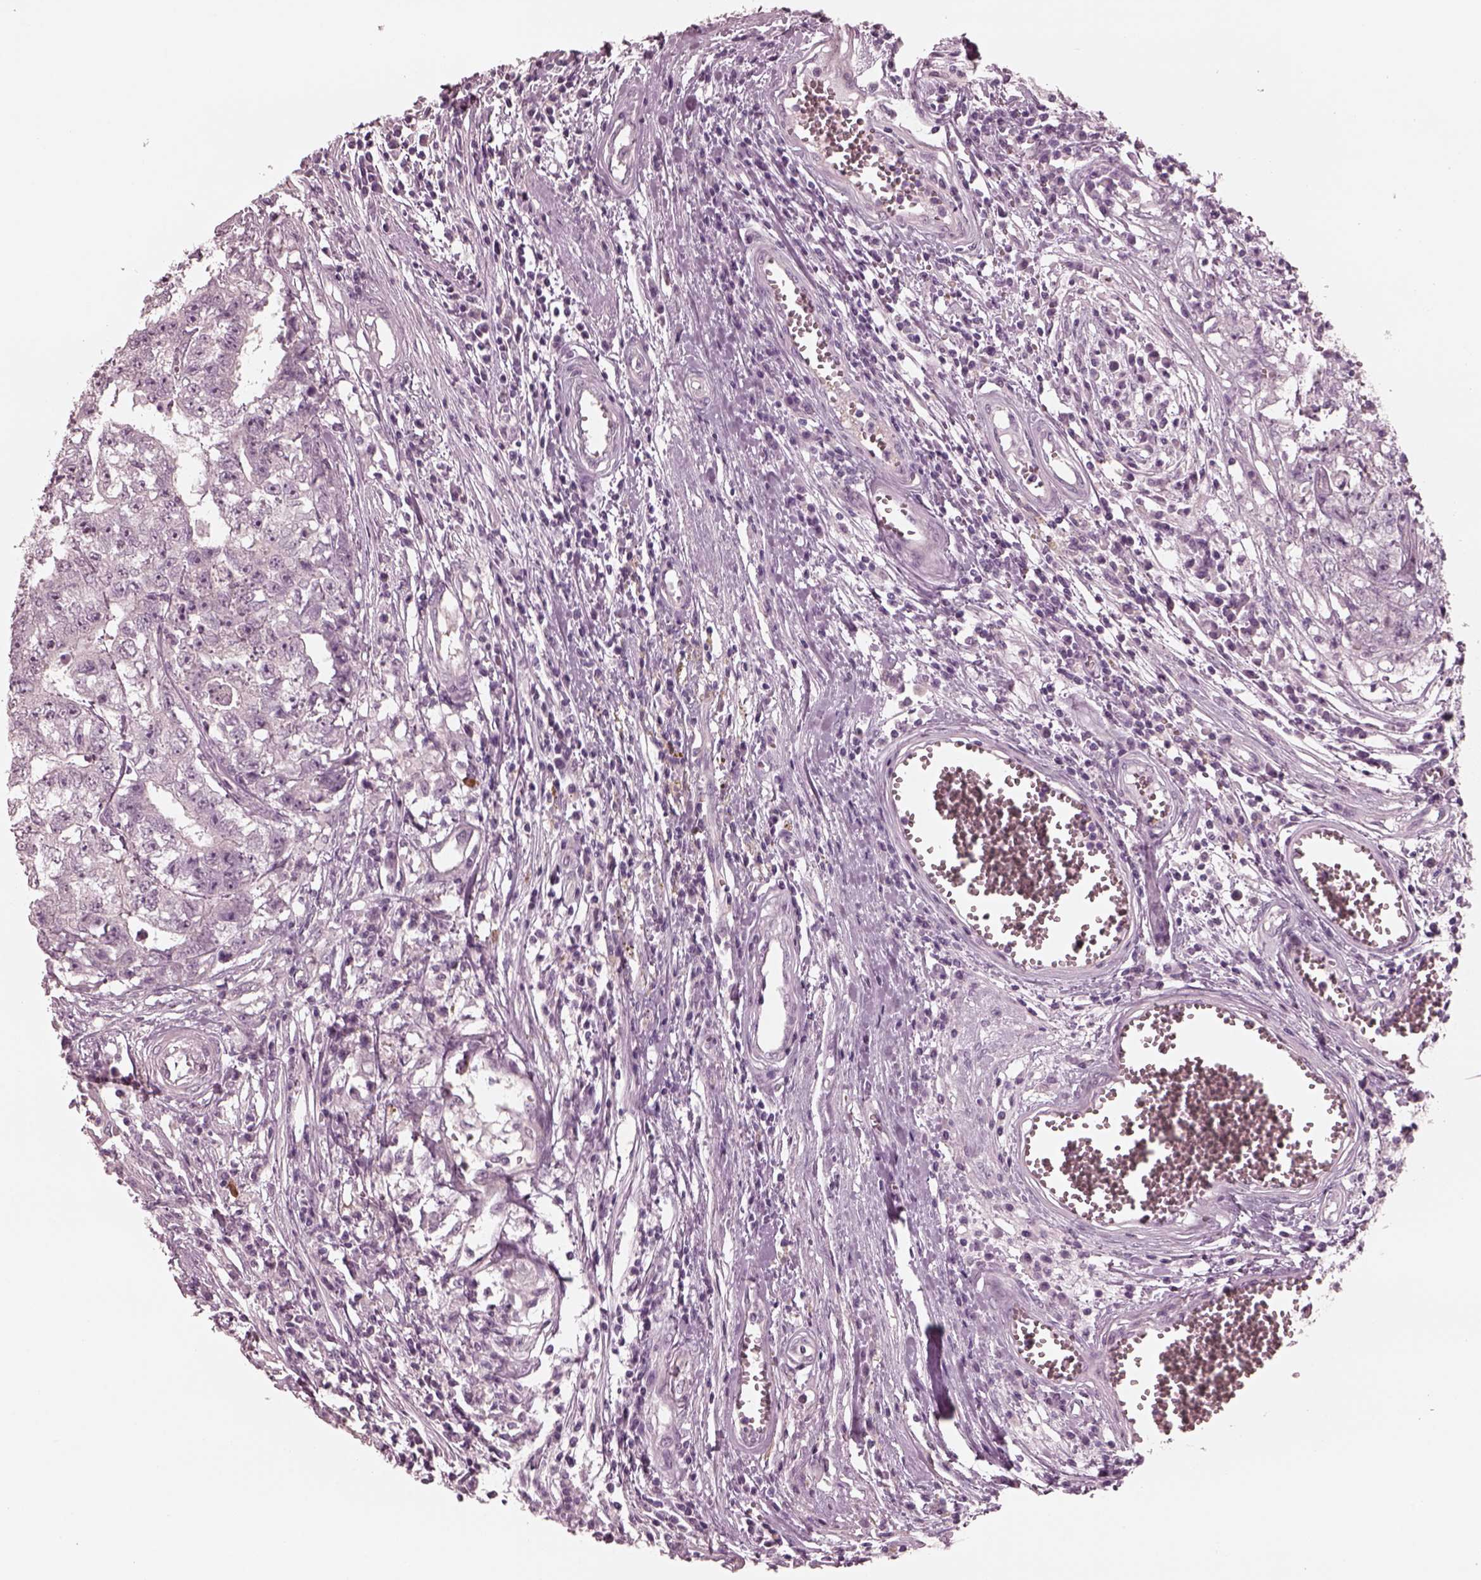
{"staining": {"intensity": "negative", "quantity": "none", "location": "none"}, "tissue": "testis cancer", "cell_type": "Tumor cells", "image_type": "cancer", "snomed": [{"axis": "morphology", "description": "Carcinoma, Embryonal, NOS"}, {"axis": "topography", "description": "Testis"}], "caption": "An image of testis cancer (embryonal carcinoma) stained for a protein exhibits no brown staining in tumor cells. (DAB immunohistochemistry visualized using brightfield microscopy, high magnification).", "gene": "YY2", "patient": {"sex": "male", "age": 36}}